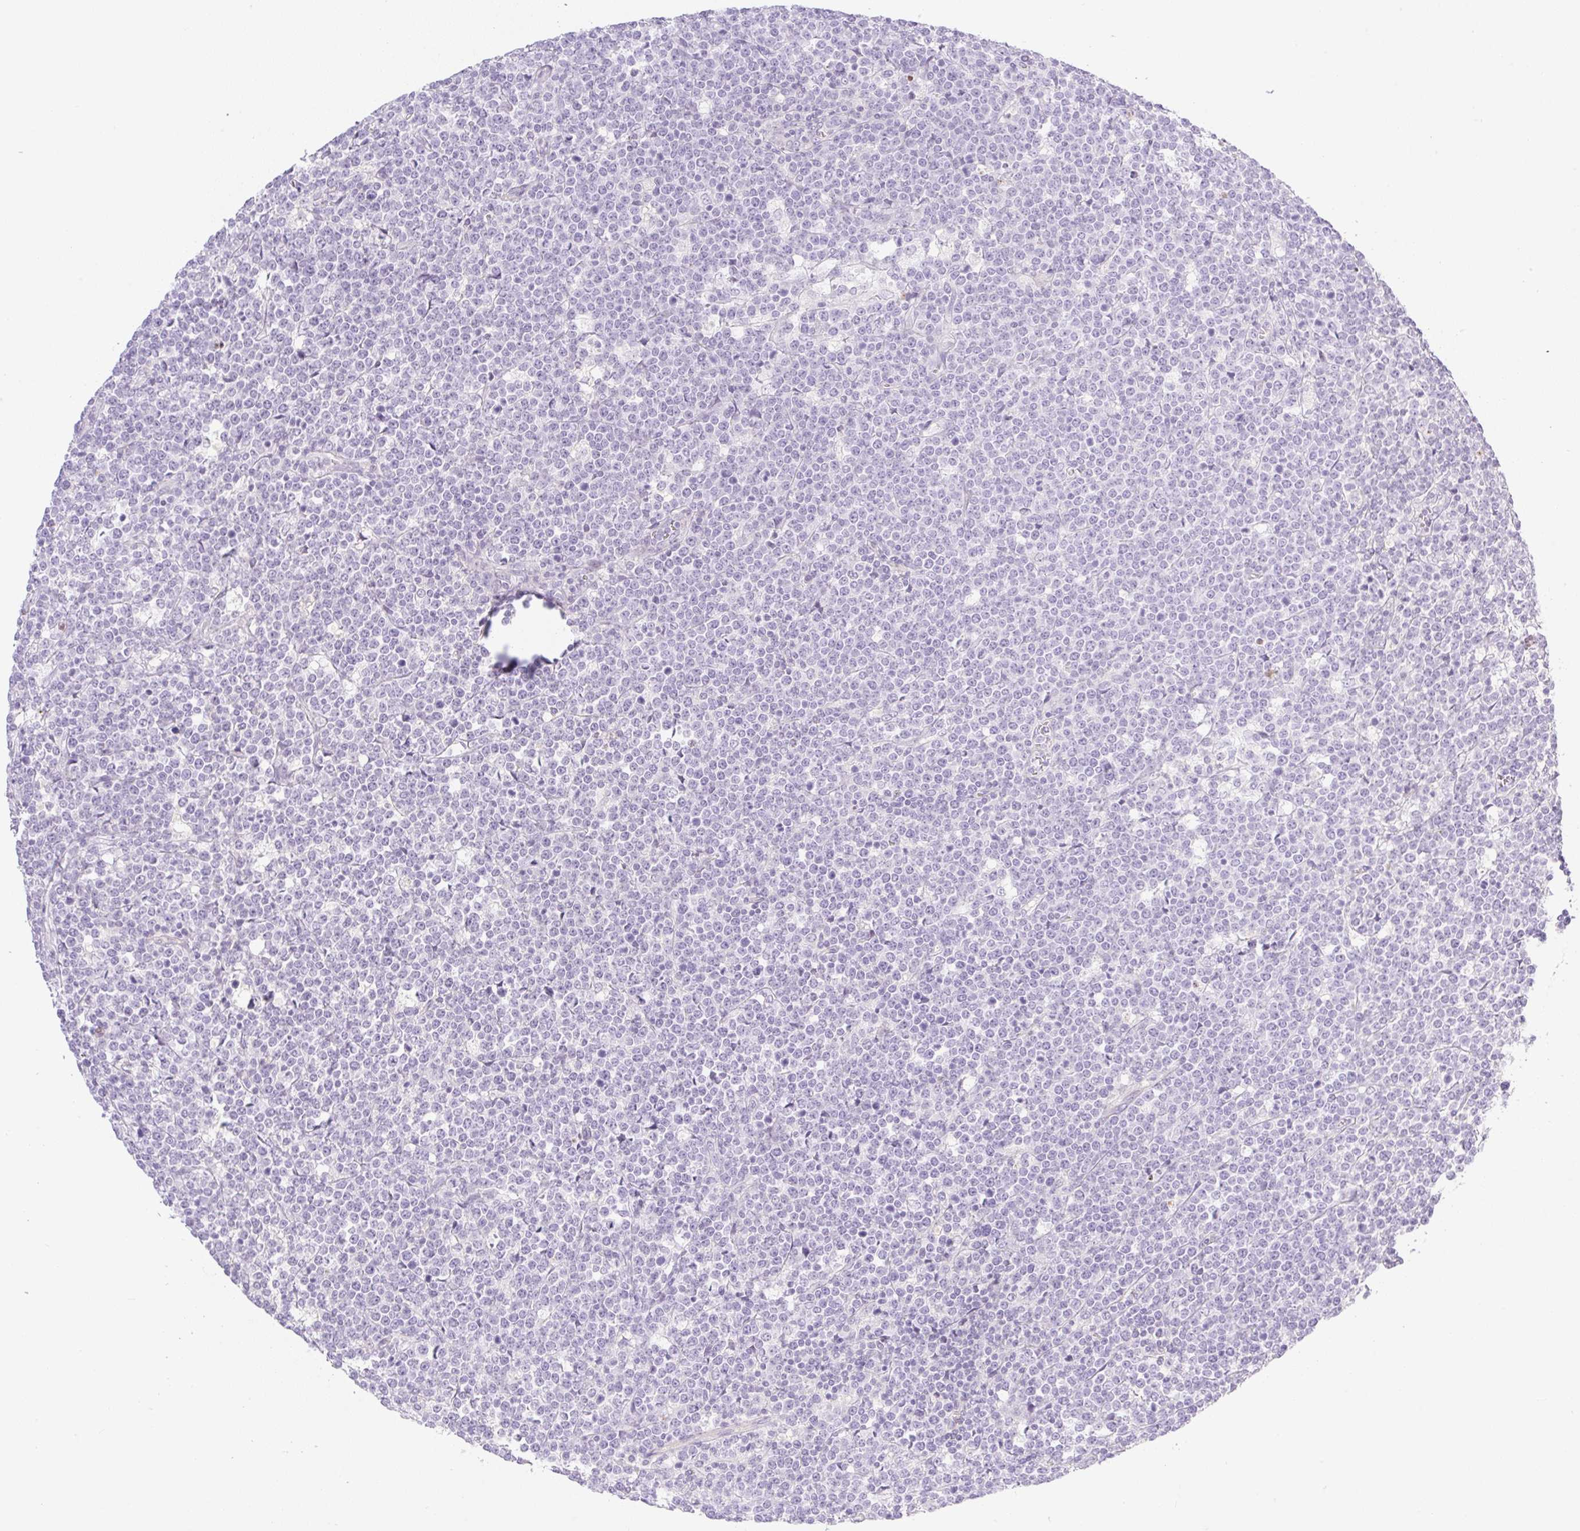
{"staining": {"intensity": "negative", "quantity": "none", "location": "none"}, "tissue": "lymphoma", "cell_type": "Tumor cells", "image_type": "cancer", "snomed": [{"axis": "morphology", "description": "Malignant lymphoma, non-Hodgkin's type, High grade"}, {"axis": "topography", "description": "Small intestine"}], "caption": "Image shows no significant protein expression in tumor cells of lymphoma.", "gene": "MIA2", "patient": {"sex": "male", "age": 8}}